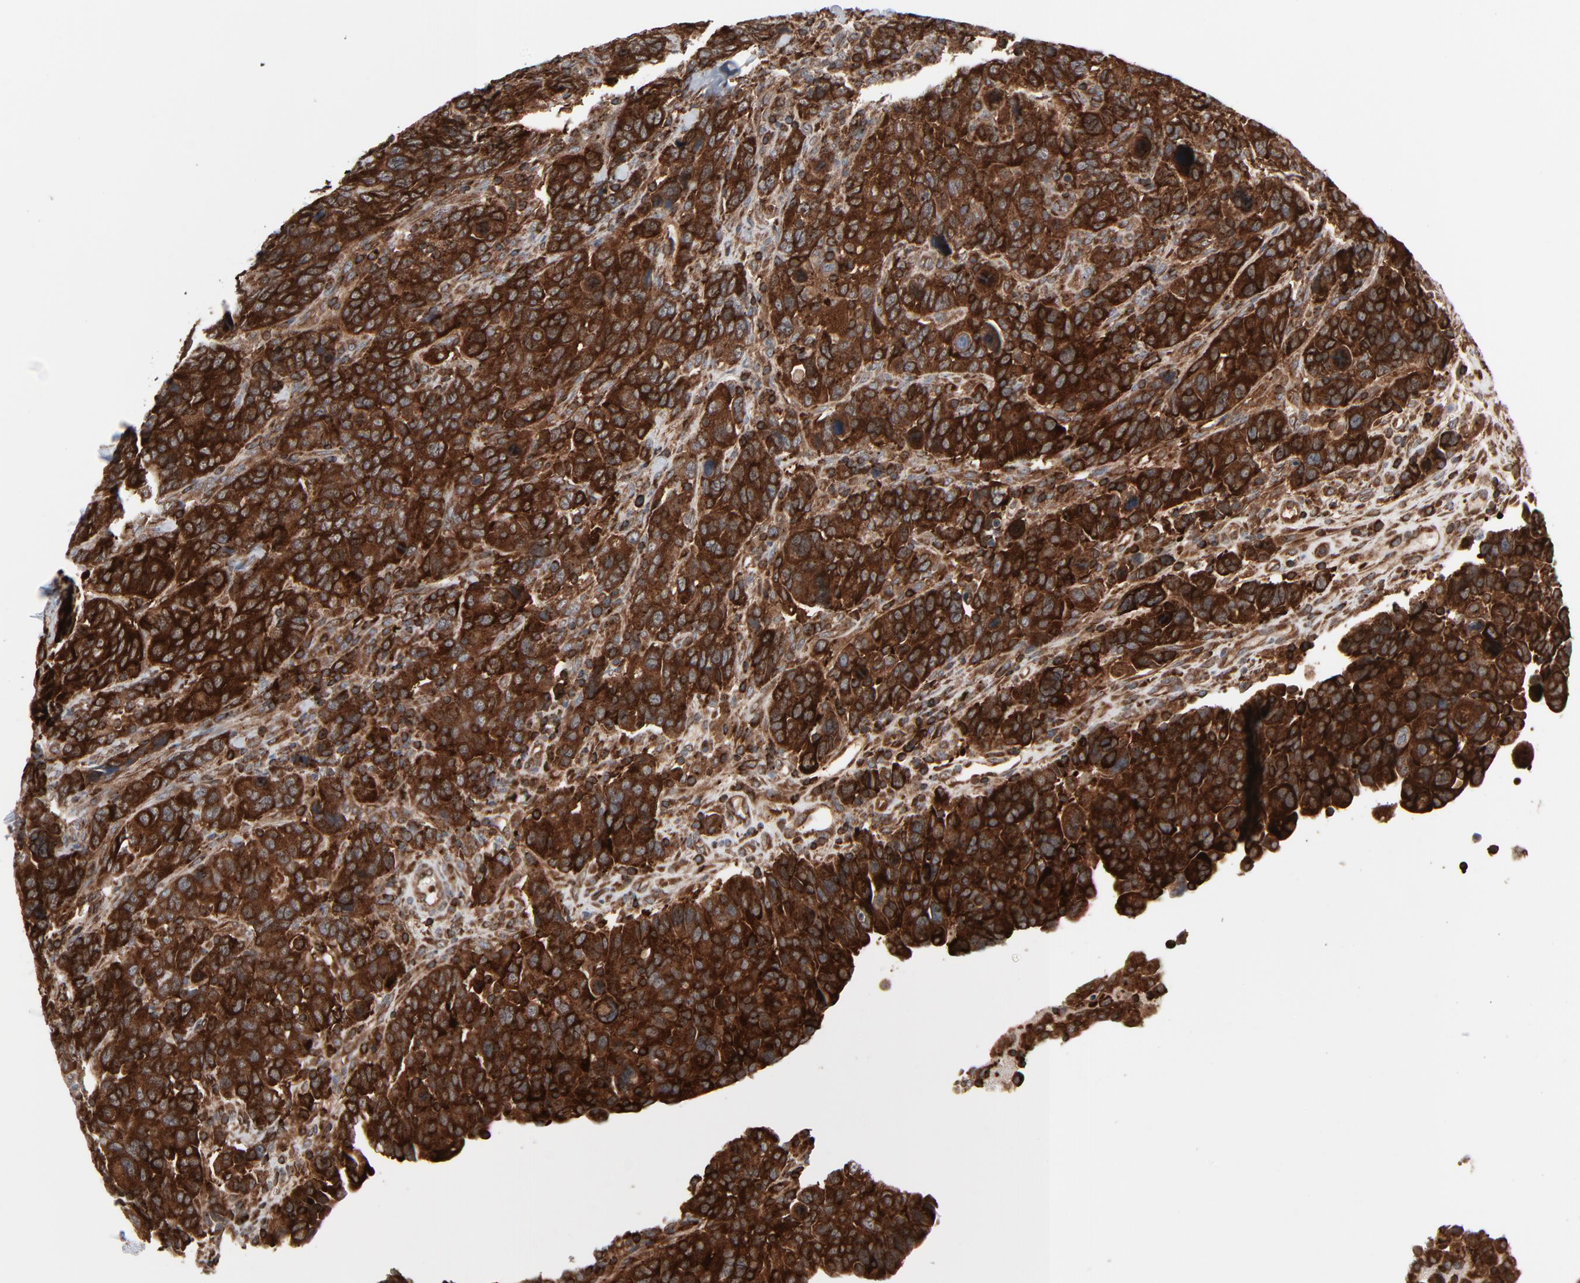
{"staining": {"intensity": "strong", "quantity": ">75%", "location": "cytoplasmic/membranous"}, "tissue": "breast cancer", "cell_type": "Tumor cells", "image_type": "cancer", "snomed": [{"axis": "morphology", "description": "Duct carcinoma"}, {"axis": "topography", "description": "Breast"}], "caption": "A micrograph of breast infiltrating ductal carcinoma stained for a protein displays strong cytoplasmic/membranous brown staining in tumor cells.", "gene": "OPTN", "patient": {"sex": "female", "age": 37}}